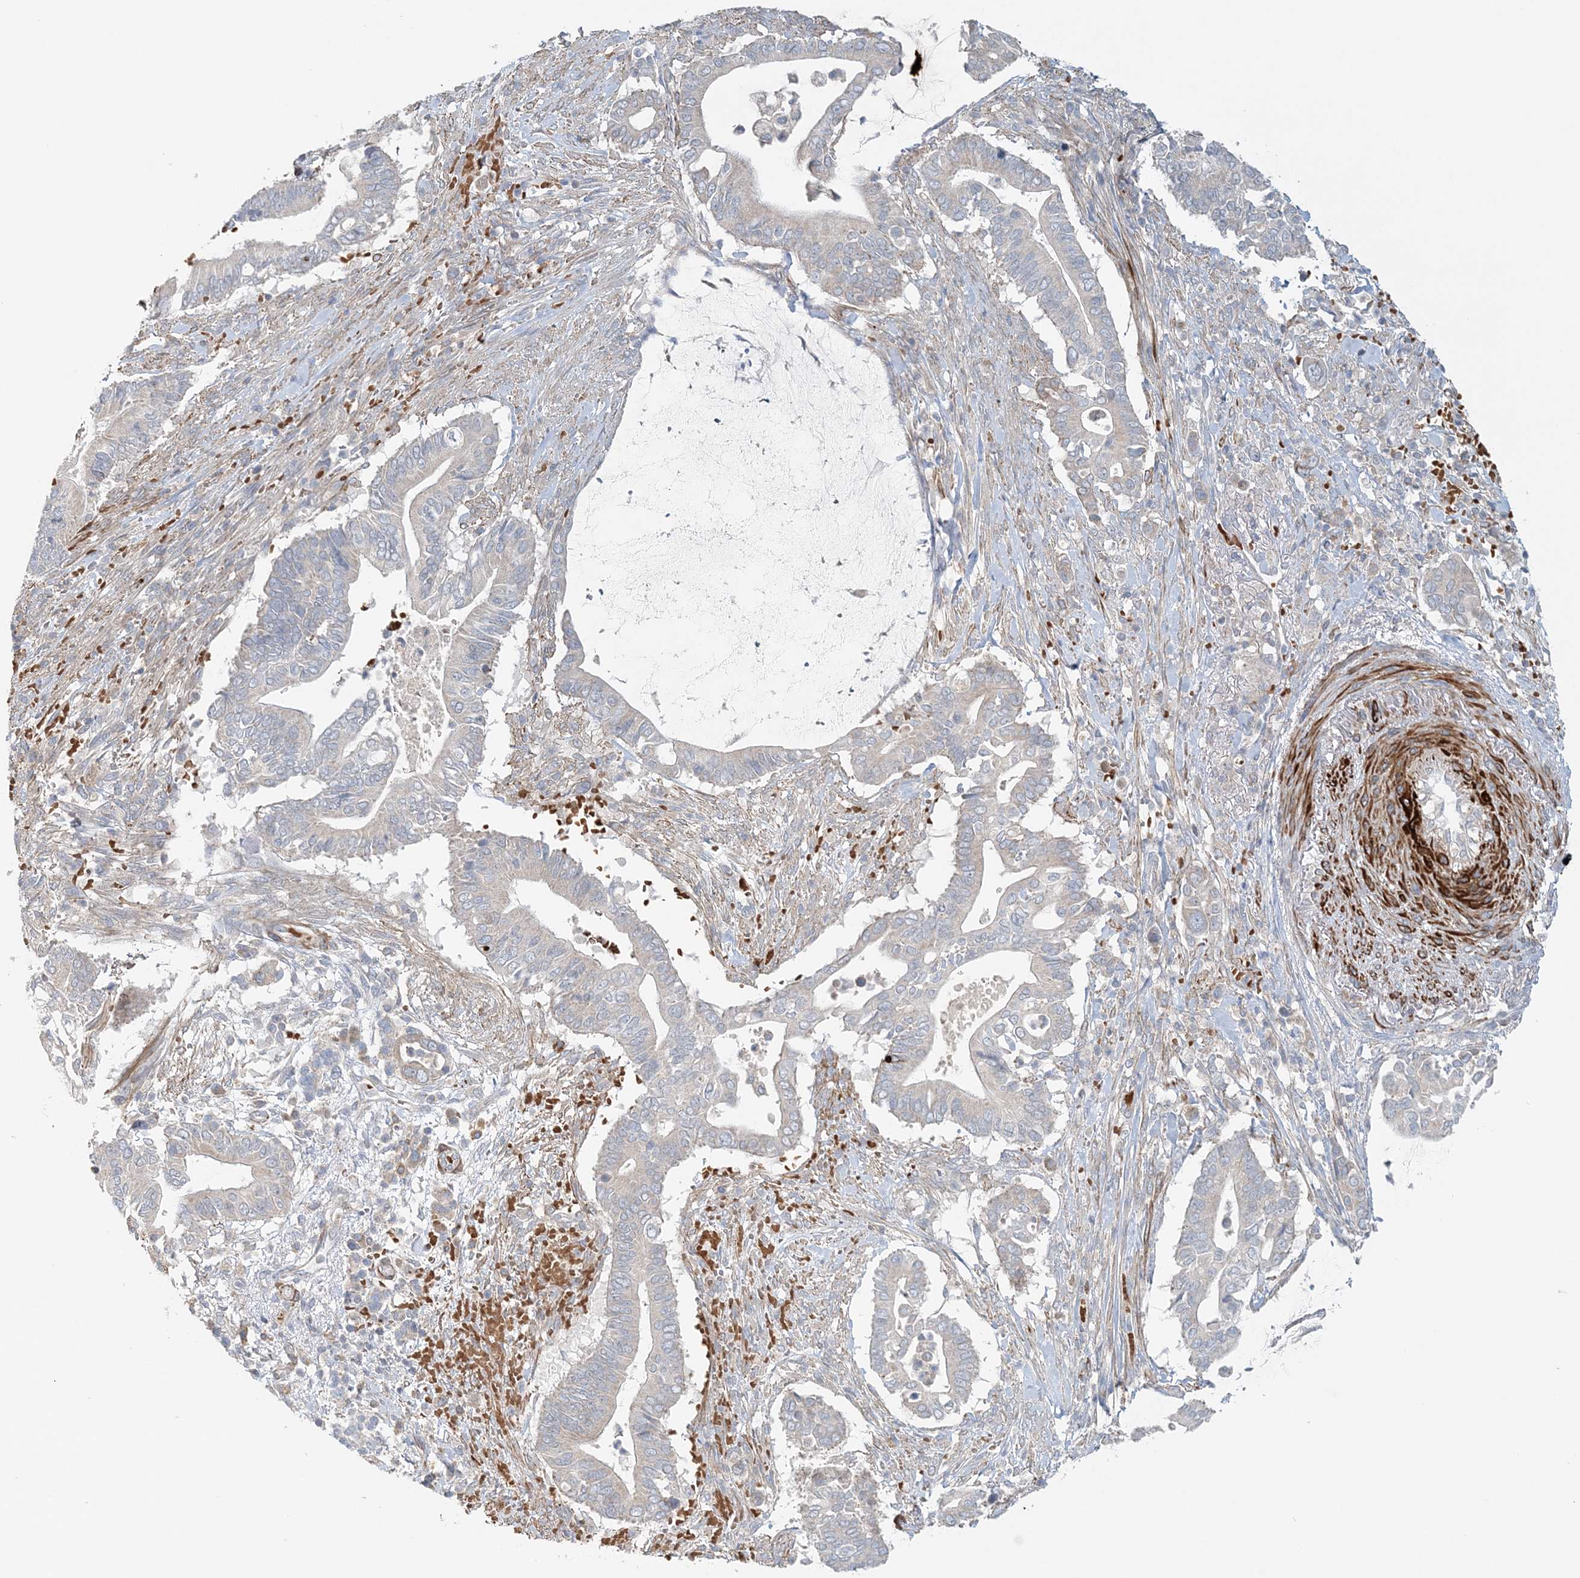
{"staining": {"intensity": "negative", "quantity": "none", "location": "none"}, "tissue": "pancreatic cancer", "cell_type": "Tumor cells", "image_type": "cancer", "snomed": [{"axis": "morphology", "description": "Adenocarcinoma, NOS"}, {"axis": "topography", "description": "Pancreas"}], "caption": "The immunohistochemistry photomicrograph has no significant staining in tumor cells of adenocarcinoma (pancreatic) tissue.", "gene": "TTI1", "patient": {"sex": "male", "age": 68}}